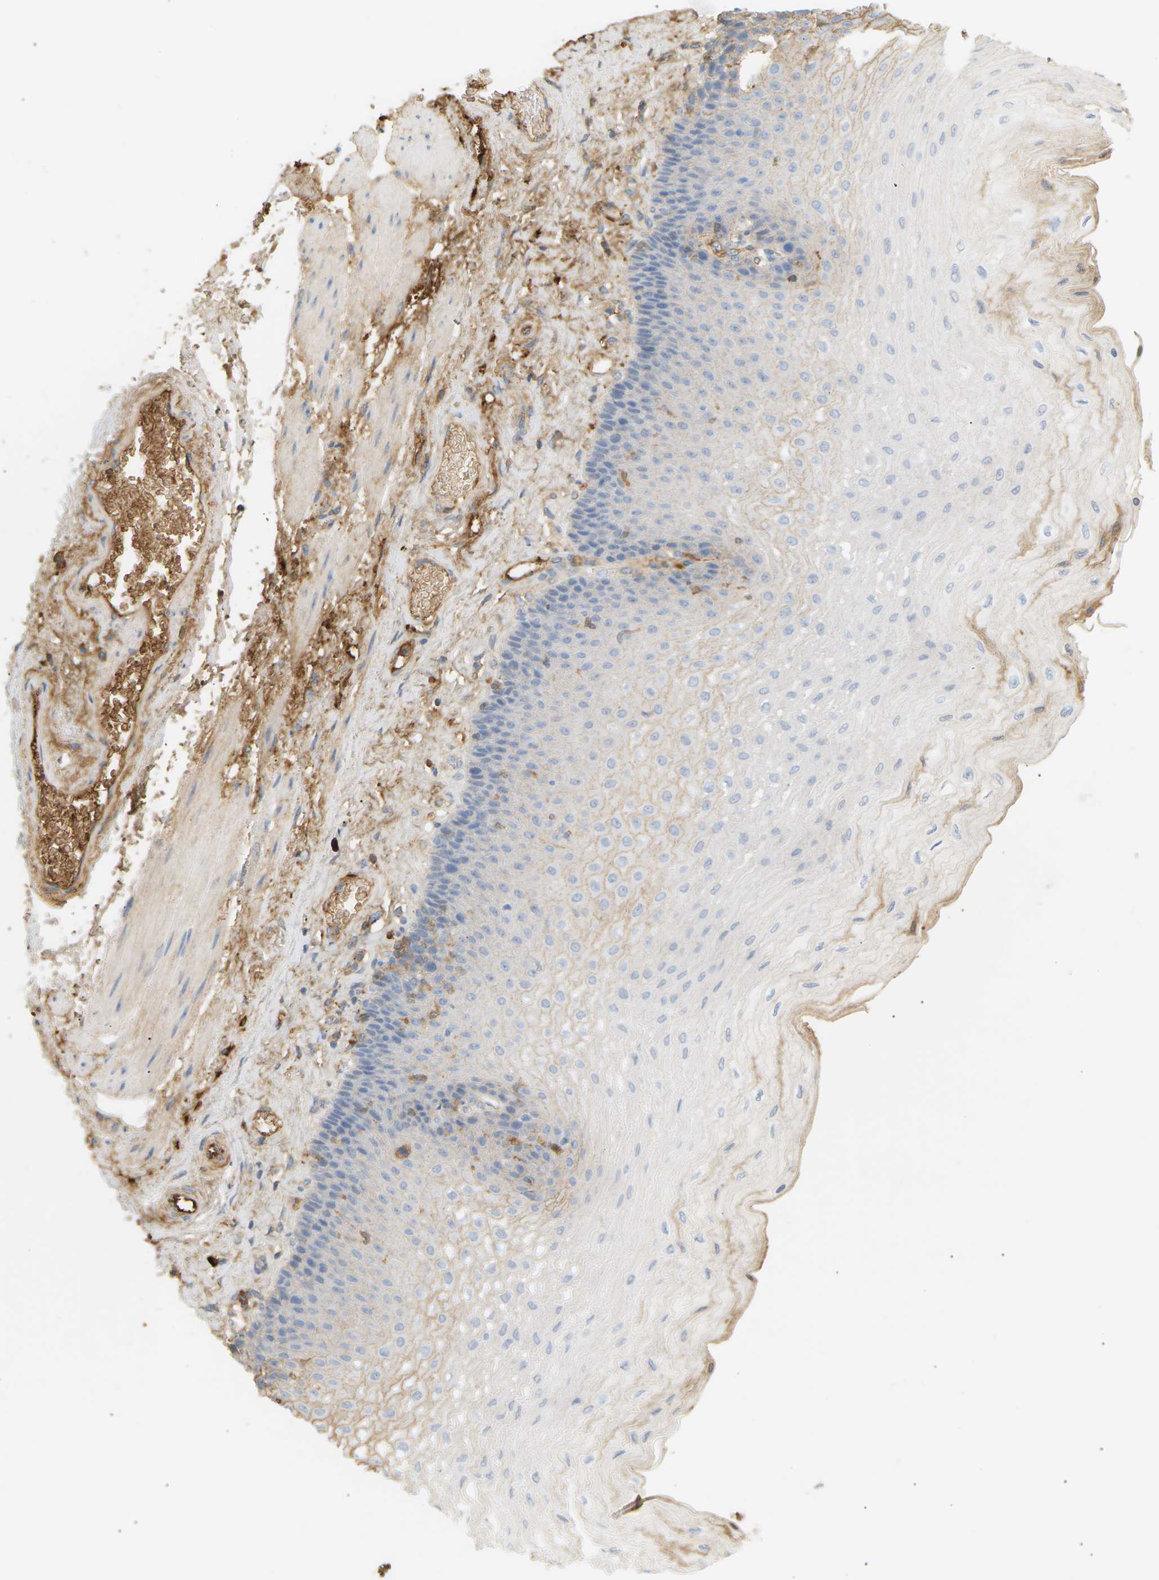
{"staining": {"intensity": "negative", "quantity": "none", "location": "none"}, "tissue": "esophagus", "cell_type": "Squamous epithelial cells", "image_type": "normal", "snomed": [{"axis": "morphology", "description": "Normal tissue, NOS"}, {"axis": "topography", "description": "Esophagus"}], "caption": "The micrograph exhibits no staining of squamous epithelial cells in benign esophagus.", "gene": "IGLC3", "patient": {"sex": "female", "age": 72}}